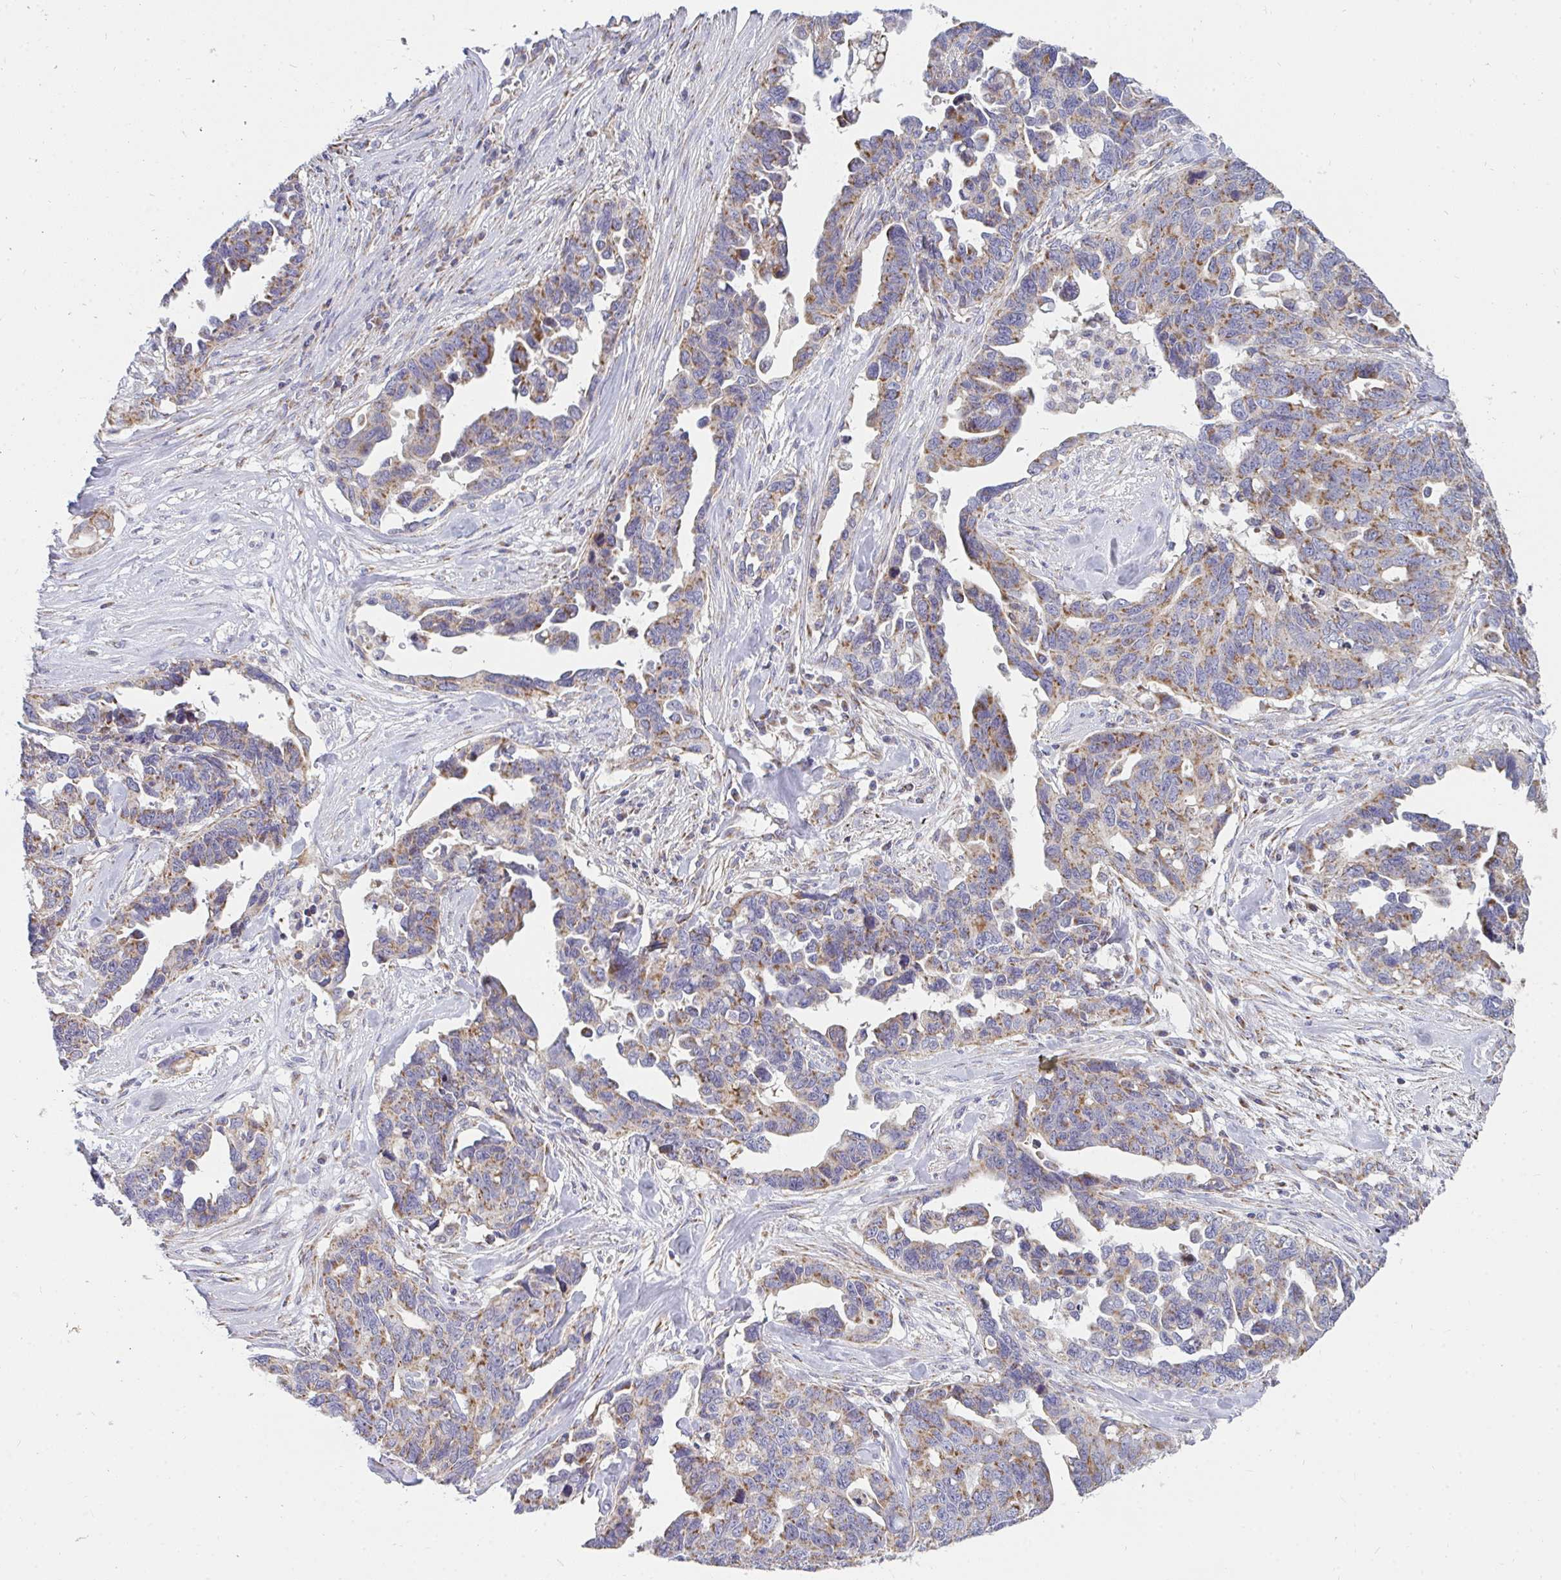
{"staining": {"intensity": "weak", "quantity": "25%-75%", "location": "cytoplasmic/membranous"}, "tissue": "ovarian cancer", "cell_type": "Tumor cells", "image_type": "cancer", "snomed": [{"axis": "morphology", "description": "Cystadenocarcinoma, serous, NOS"}, {"axis": "topography", "description": "Ovary"}], "caption": "This photomicrograph displays immunohistochemistry (IHC) staining of ovarian cancer (serous cystadenocarcinoma), with low weak cytoplasmic/membranous expression in approximately 25%-75% of tumor cells.", "gene": "FAHD1", "patient": {"sex": "female", "age": 69}}